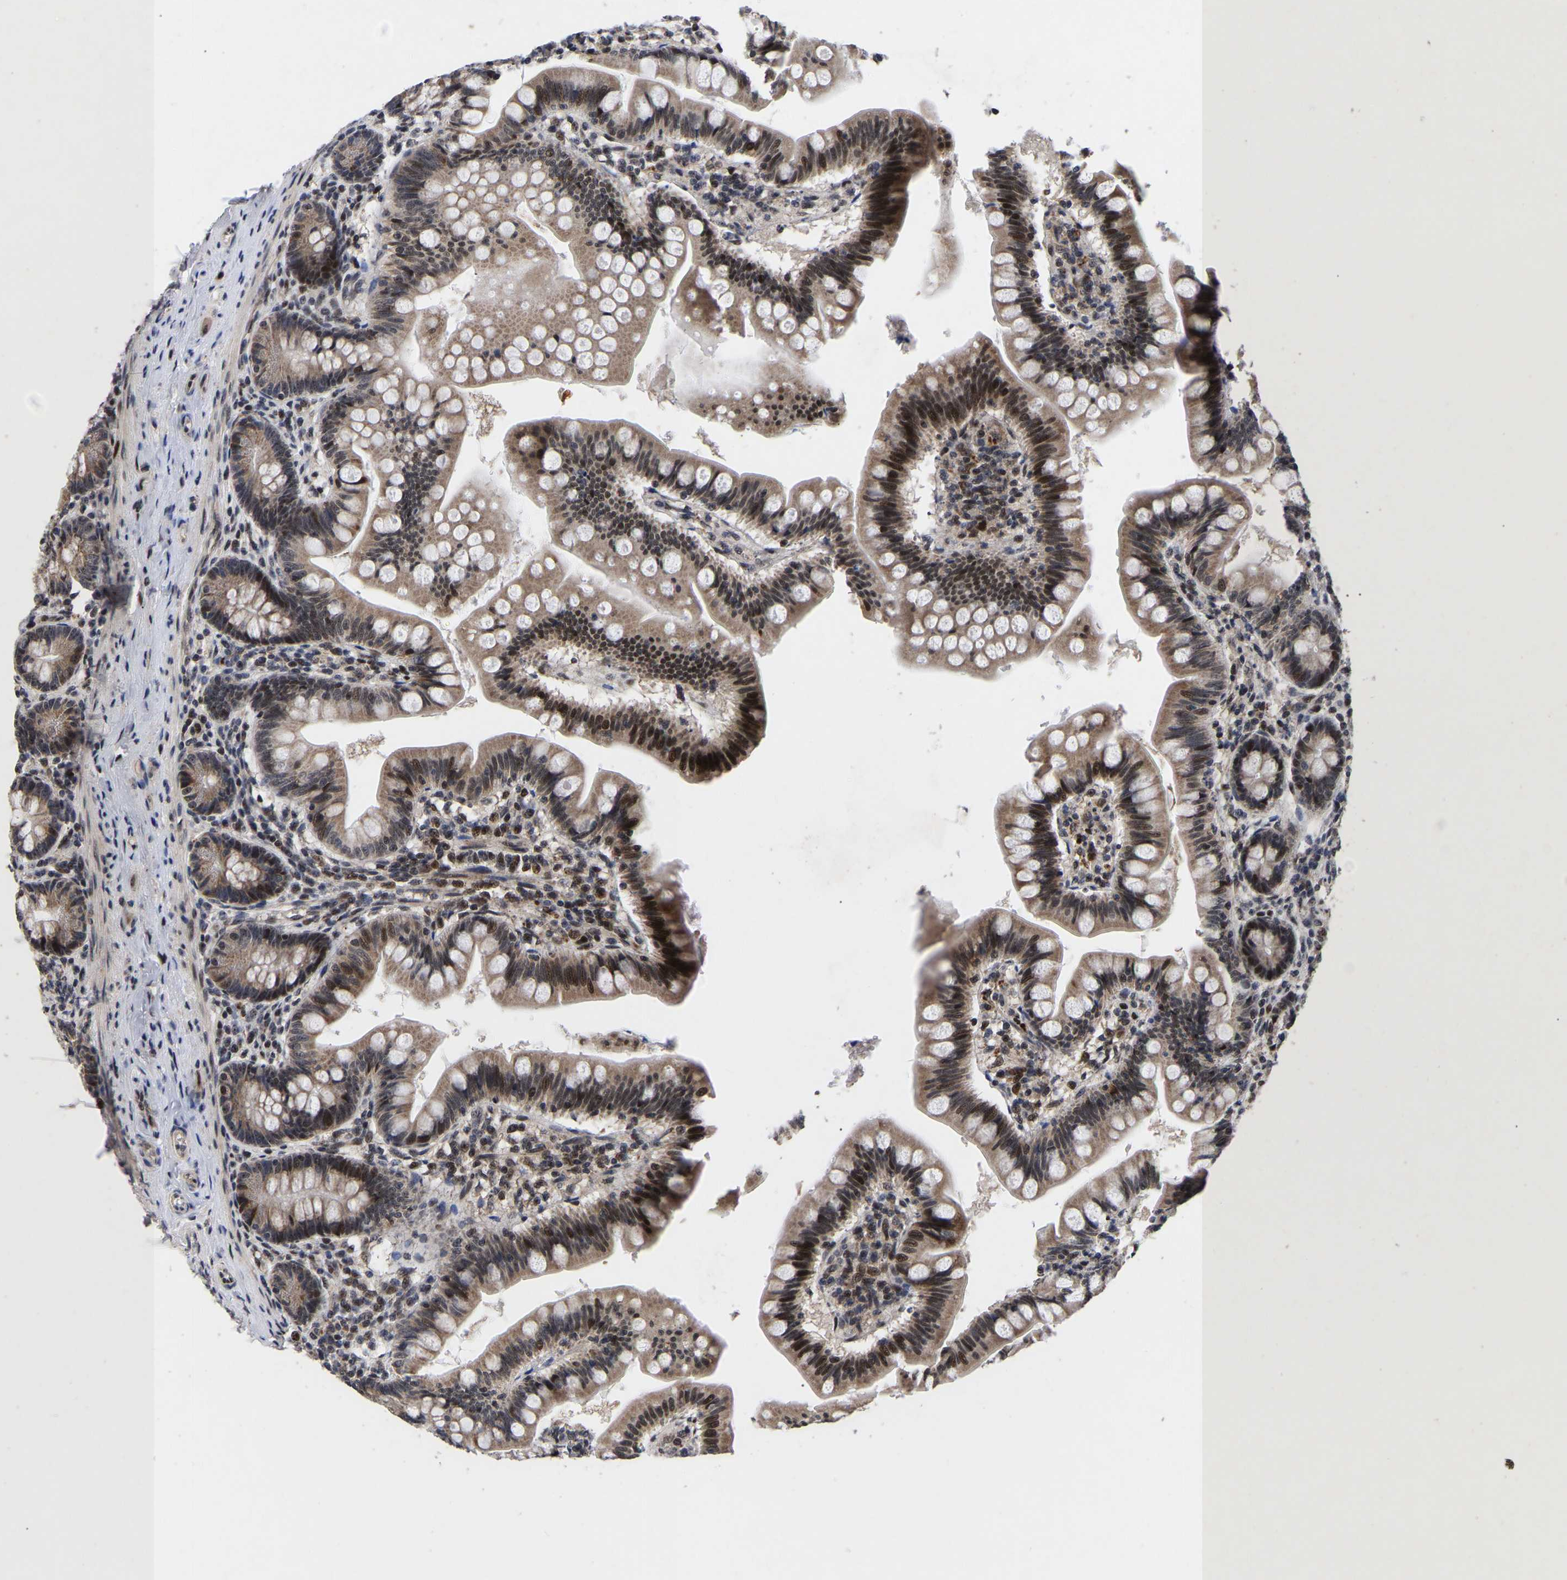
{"staining": {"intensity": "strong", "quantity": ">75%", "location": "cytoplasmic/membranous,nuclear"}, "tissue": "small intestine", "cell_type": "Glandular cells", "image_type": "normal", "snomed": [{"axis": "morphology", "description": "Normal tissue, NOS"}, {"axis": "topography", "description": "Small intestine"}], "caption": "A histopathology image showing strong cytoplasmic/membranous,nuclear staining in about >75% of glandular cells in unremarkable small intestine, as visualized by brown immunohistochemical staining.", "gene": "JUNB", "patient": {"sex": "male", "age": 7}}